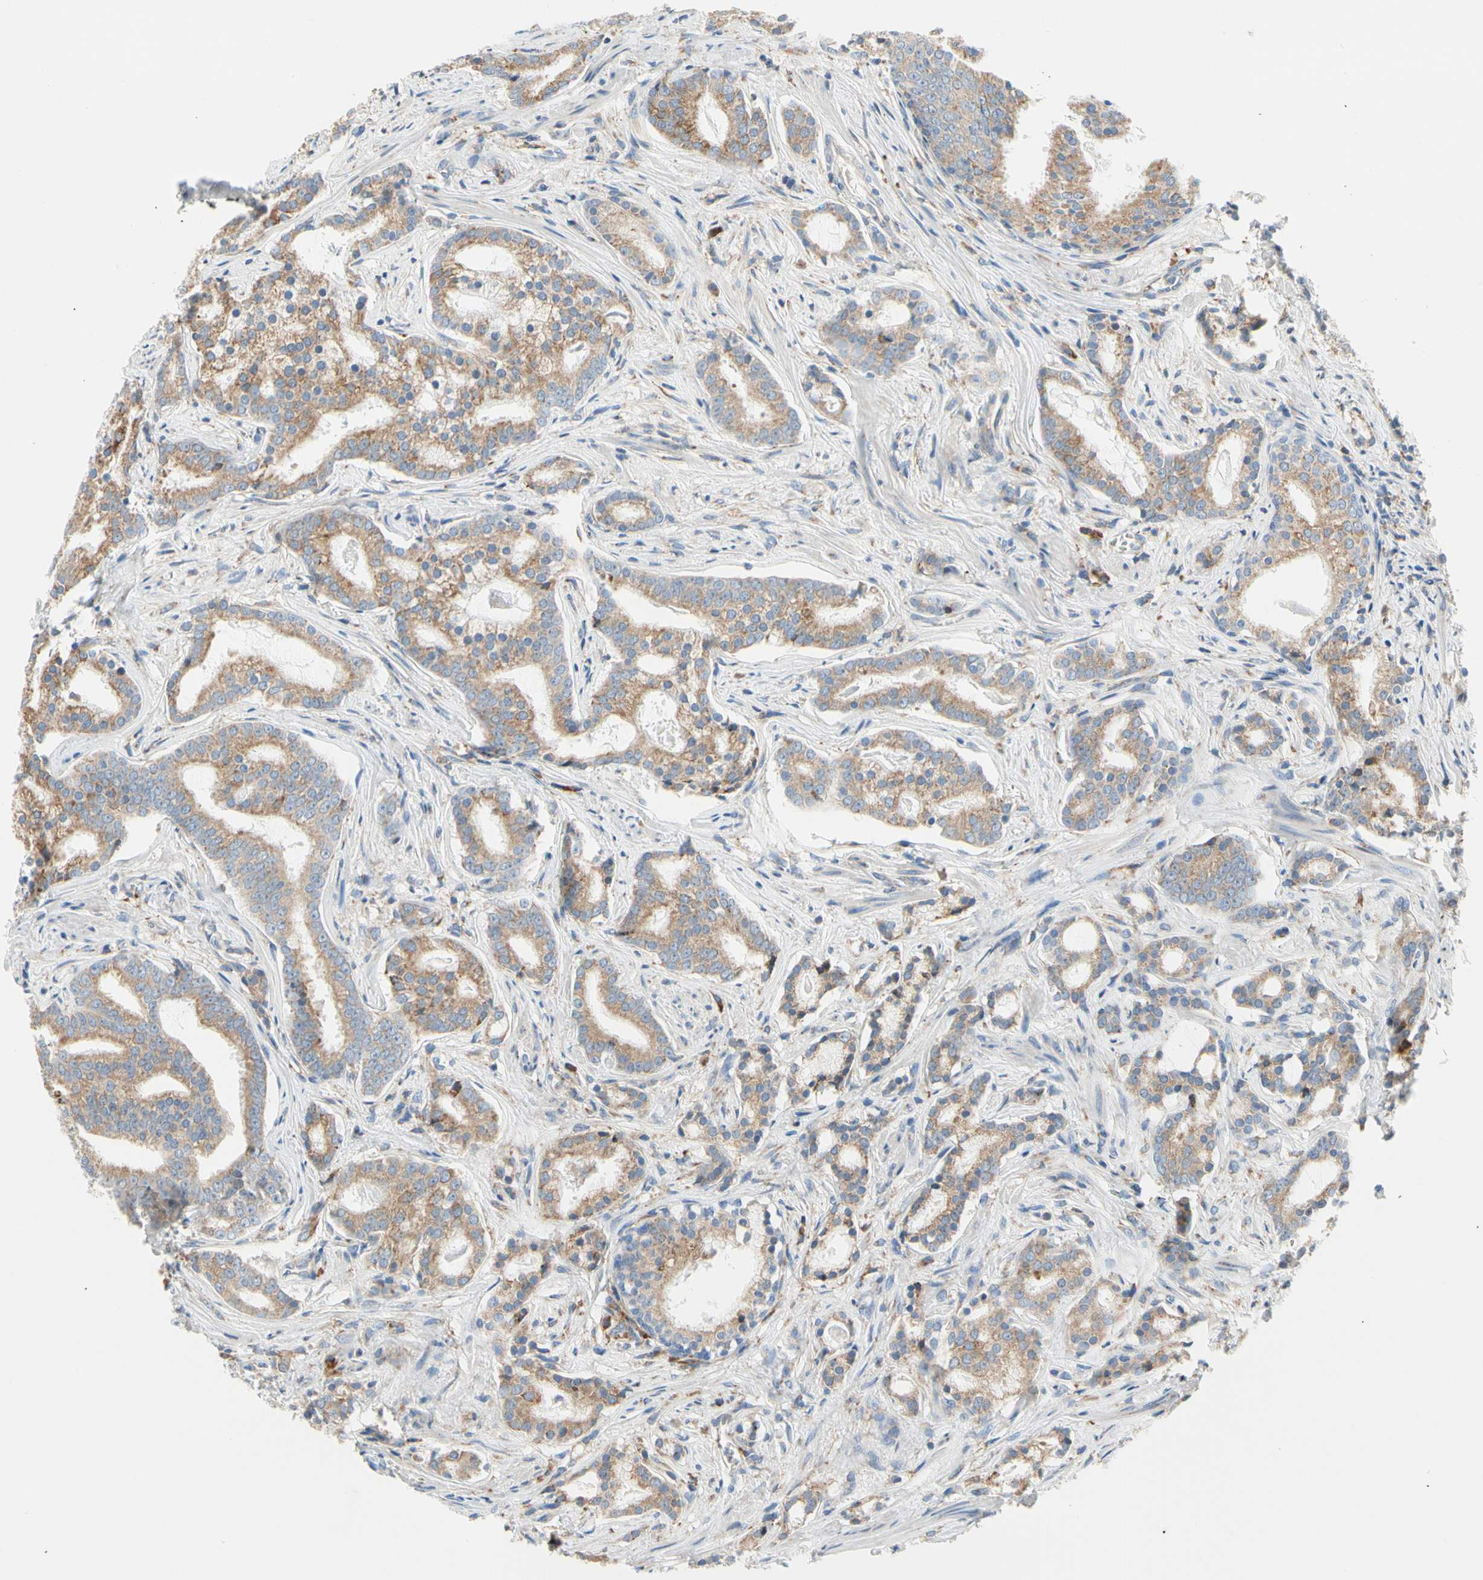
{"staining": {"intensity": "weak", "quantity": ">75%", "location": "cytoplasmic/membranous"}, "tissue": "prostate cancer", "cell_type": "Tumor cells", "image_type": "cancer", "snomed": [{"axis": "morphology", "description": "Adenocarcinoma, Low grade"}, {"axis": "topography", "description": "Prostate"}], "caption": "Prostate cancer (low-grade adenocarcinoma) stained with DAB immunohistochemistry (IHC) displays low levels of weak cytoplasmic/membranous expression in approximately >75% of tumor cells.", "gene": "STXBP1", "patient": {"sex": "male", "age": 58}}